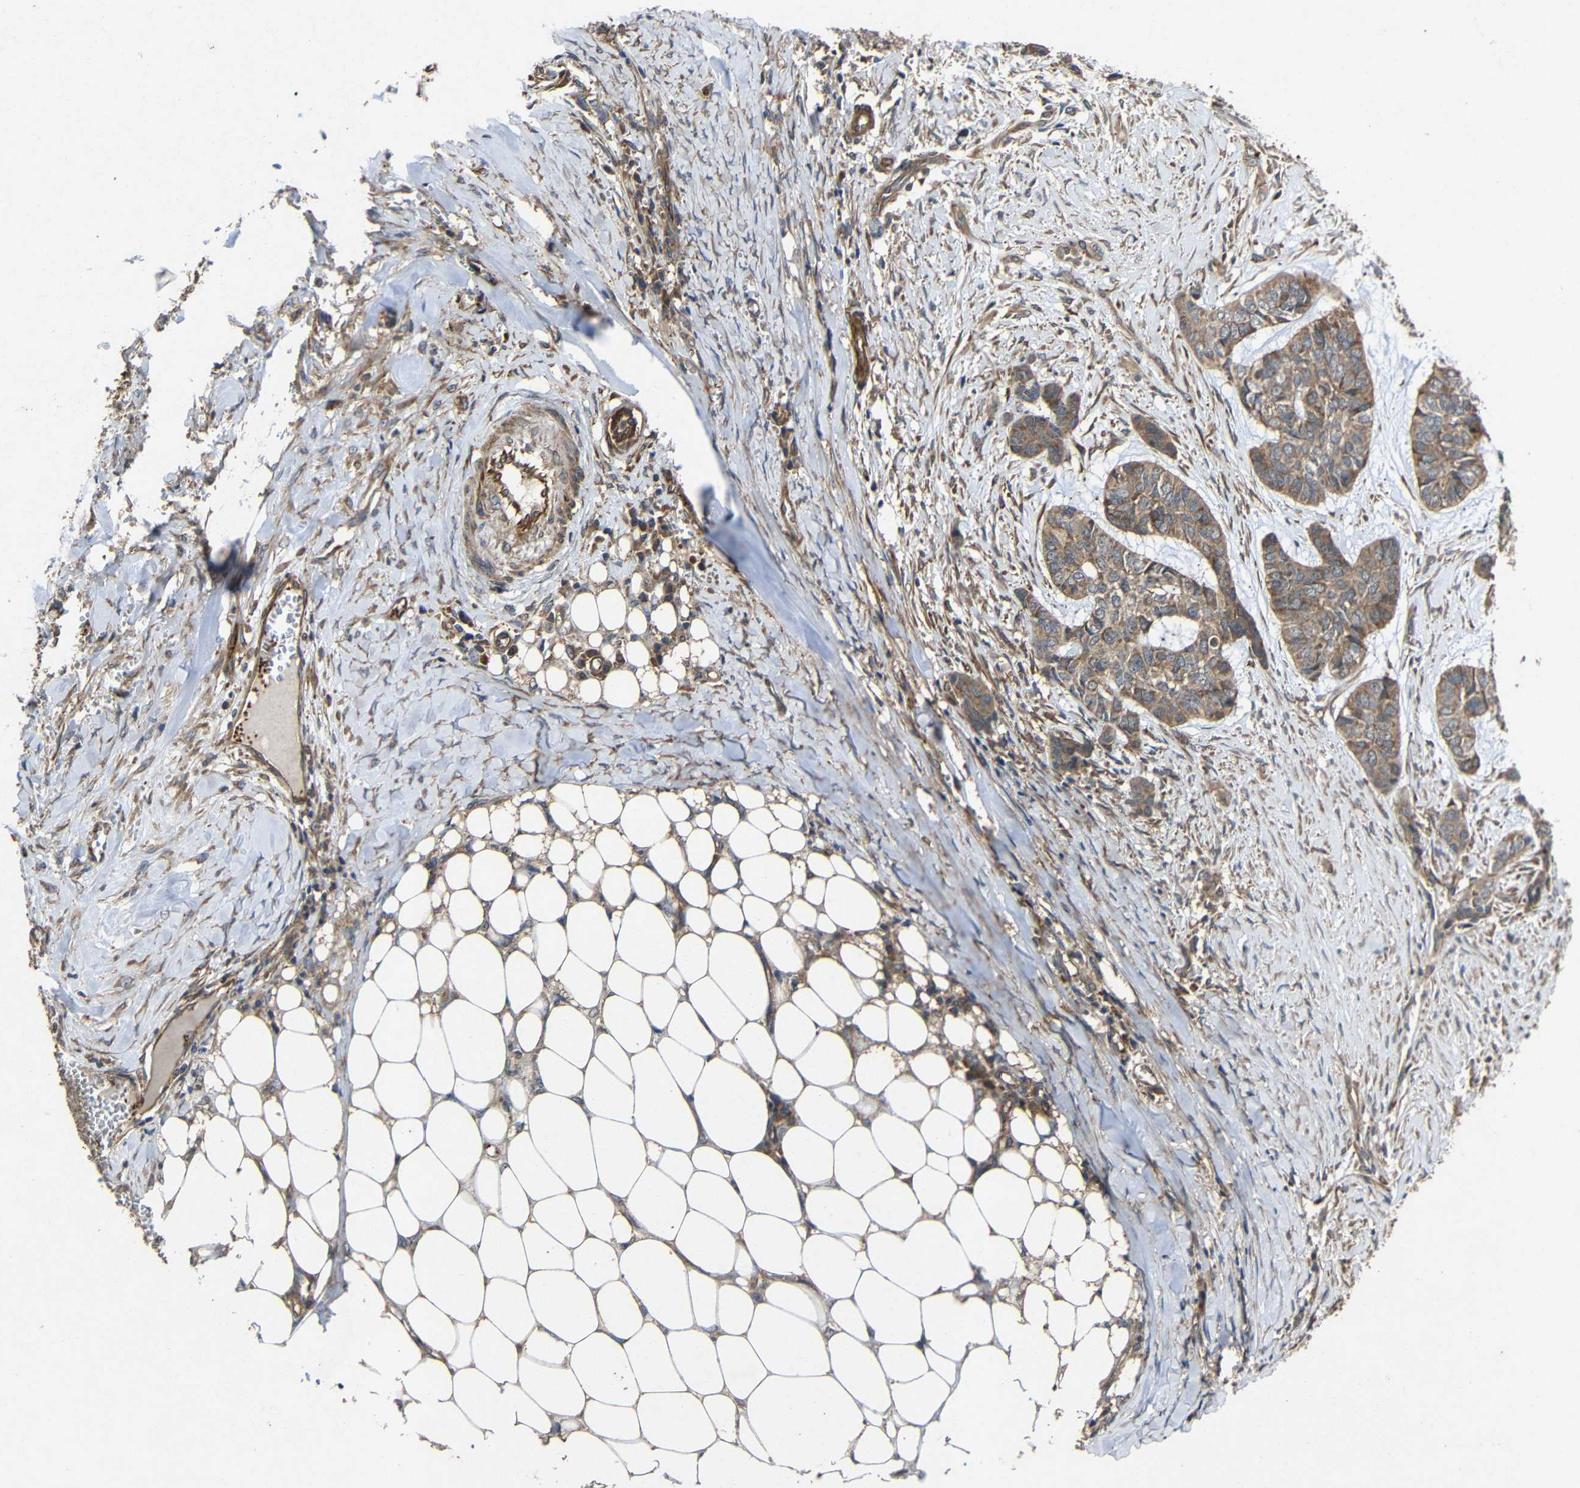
{"staining": {"intensity": "moderate", "quantity": ">75%", "location": "cytoplasmic/membranous"}, "tissue": "skin cancer", "cell_type": "Tumor cells", "image_type": "cancer", "snomed": [{"axis": "morphology", "description": "Basal cell carcinoma"}, {"axis": "topography", "description": "Skin"}], "caption": "The histopathology image demonstrates staining of skin cancer (basal cell carcinoma), revealing moderate cytoplasmic/membranous protein positivity (brown color) within tumor cells. (brown staining indicates protein expression, while blue staining denotes nuclei).", "gene": "EIF2S1", "patient": {"sex": "female", "age": 64}}